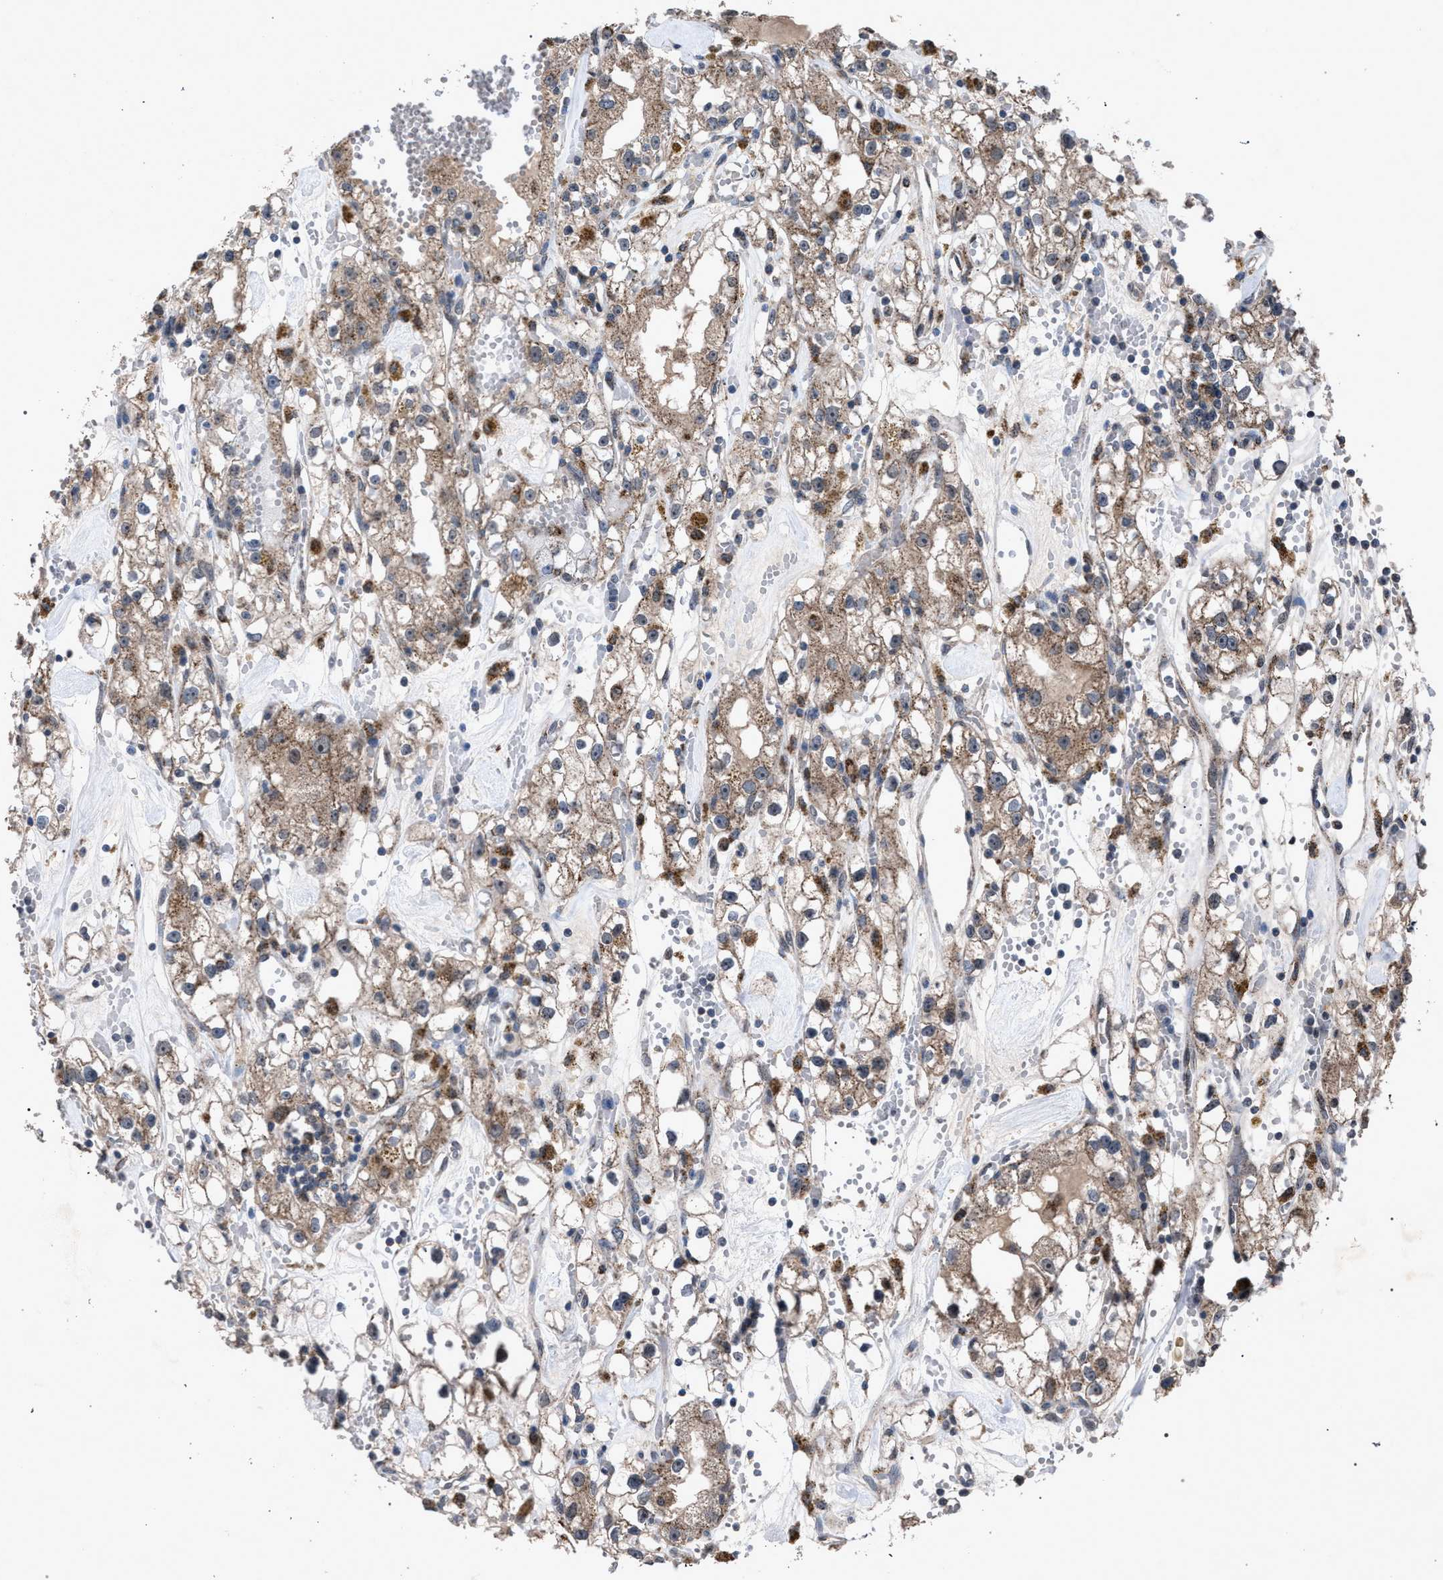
{"staining": {"intensity": "weak", "quantity": "25%-75%", "location": "cytoplasmic/membranous"}, "tissue": "renal cancer", "cell_type": "Tumor cells", "image_type": "cancer", "snomed": [{"axis": "morphology", "description": "Adenocarcinoma, NOS"}, {"axis": "topography", "description": "Kidney"}], "caption": "Immunohistochemistry (IHC) staining of renal cancer, which reveals low levels of weak cytoplasmic/membranous positivity in about 25%-75% of tumor cells indicating weak cytoplasmic/membranous protein positivity. The staining was performed using DAB (brown) for protein detection and nuclei were counterstained in hematoxylin (blue).", "gene": "HSD17B4", "patient": {"sex": "male", "age": 56}}